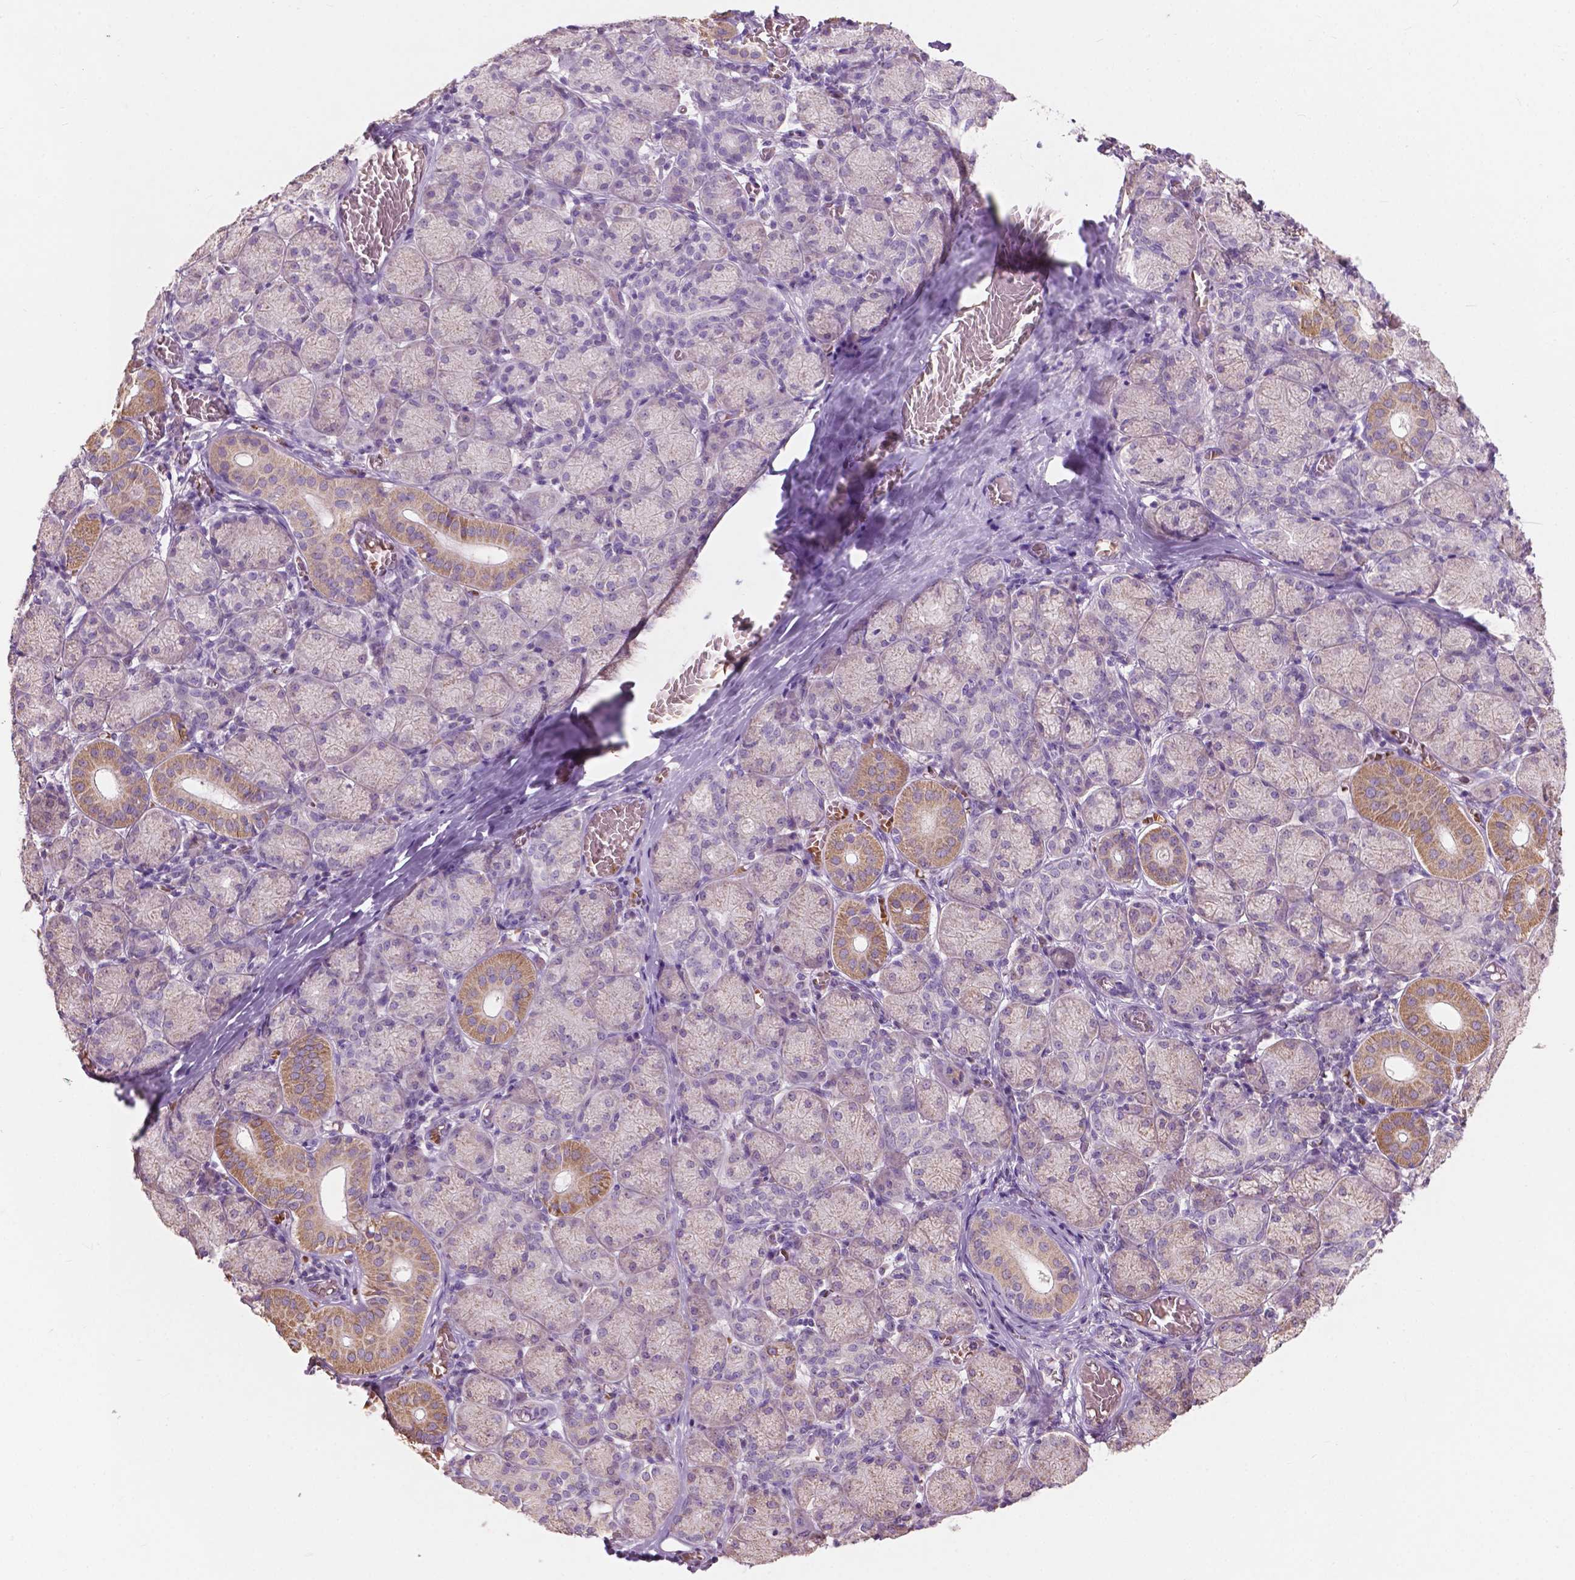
{"staining": {"intensity": "moderate", "quantity": "<25%", "location": "cytoplasmic/membranous"}, "tissue": "salivary gland", "cell_type": "Glandular cells", "image_type": "normal", "snomed": [{"axis": "morphology", "description": "Normal tissue, NOS"}, {"axis": "topography", "description": "Salivary gland"}, {"axis": "topography", "description": "Peripheral nerve tissue"}], "caption": "The histopathology image demonstrates a brown stain indicating the presence of a protein in the cytoplasmic/membranous of glandular cells in salivary gland. The staining is performed using DAB (3,3'-diaminobenzidine) brown chromogen to label protein expression. The nuclei are counter-stained blue using hematoxylin.", "gene": "NDUFS1", "patient": {"sex": "female", "age": 24}}